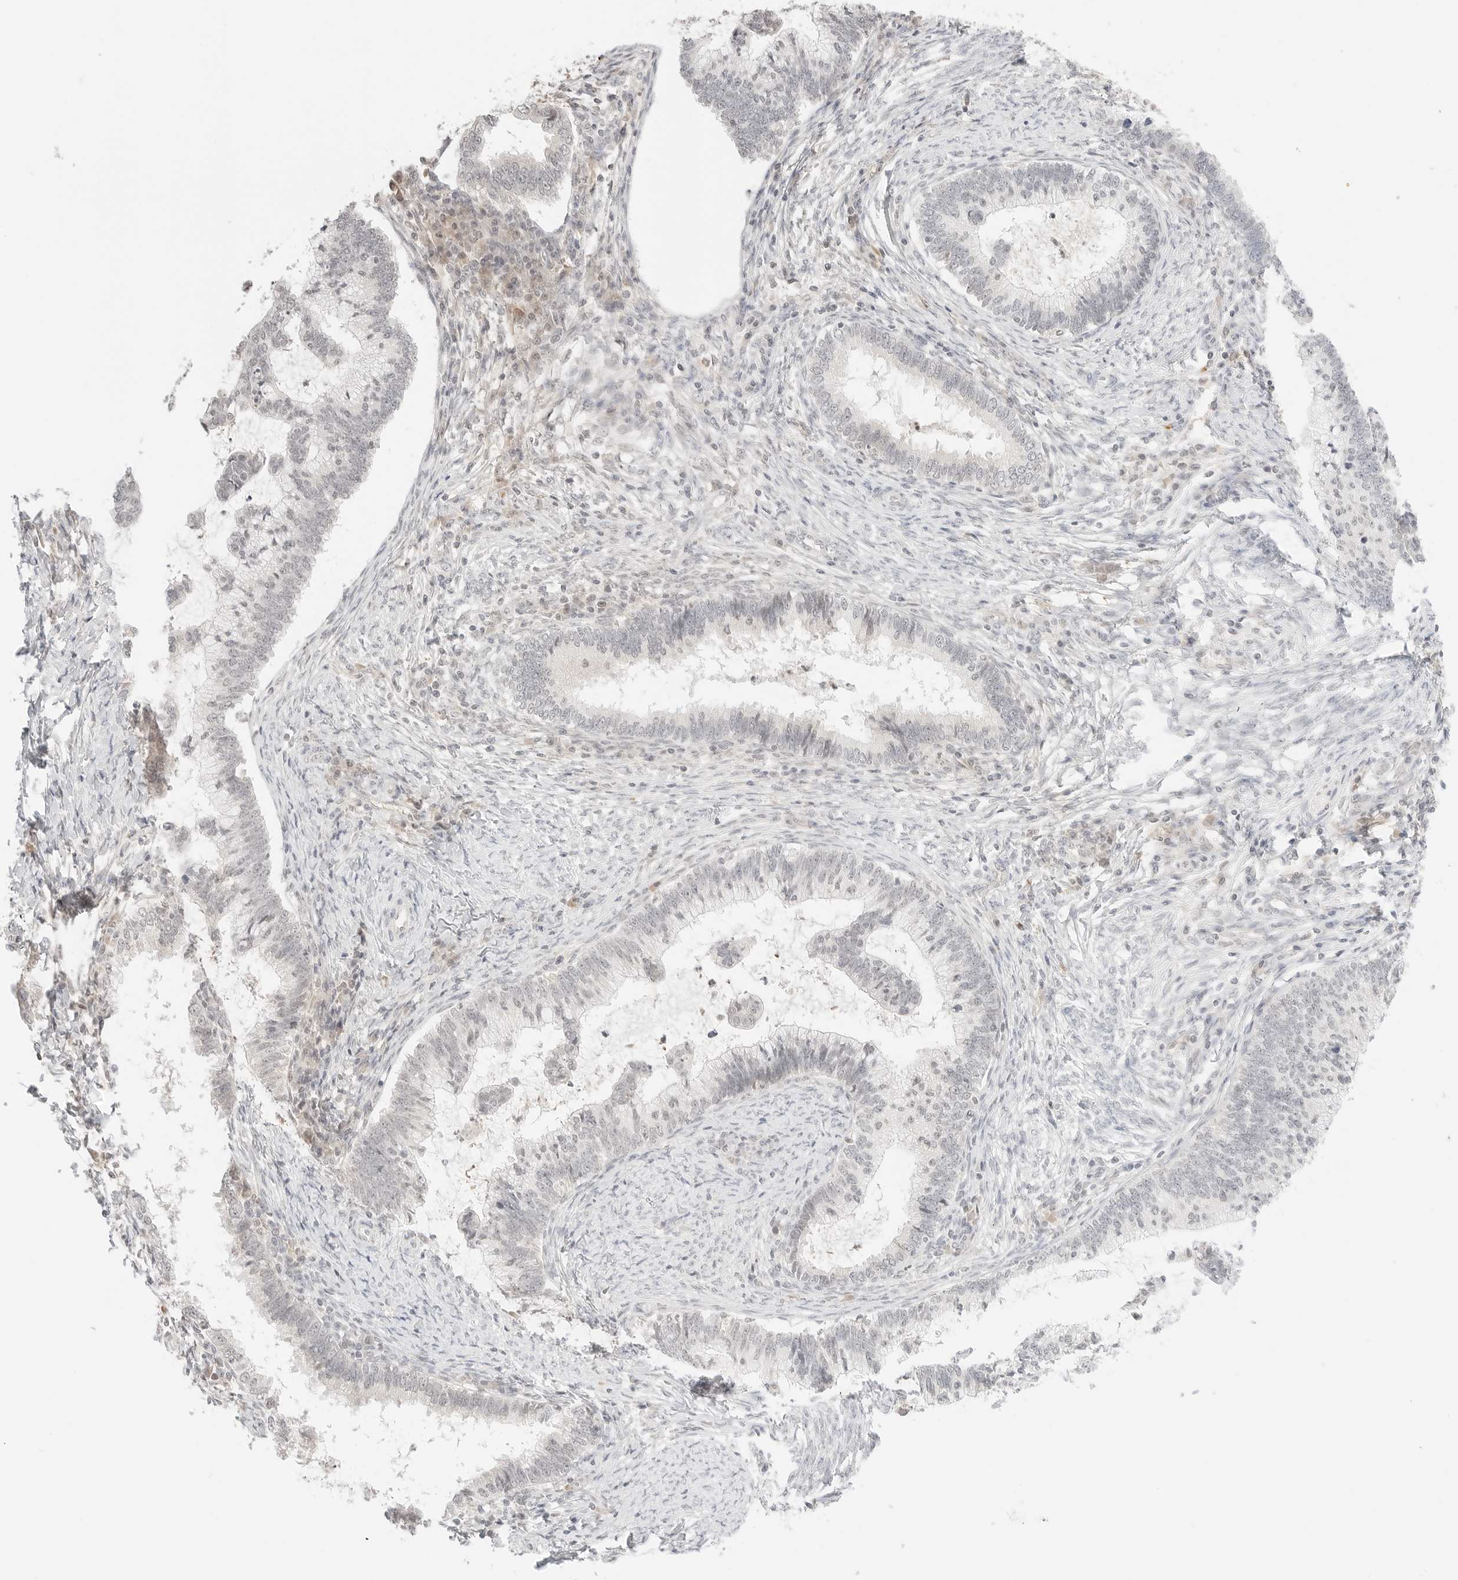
{"staining": {"intensity": "negative", "quantity": "none", "location": "none"}, "tissue": "cervical cancer", "cell_type": "Tumor cells", "image_type": "cancer", "snomed": [{"axis": "morphology", "description": "Adenocarcinoma, NOS"}, {"axis": "topography", "description": "Cervix"}], "caption": "Immunohistochemistry (IHC) photomicrograph of cervical adenocarcinoma stained for a protein (brown), which demonstrates no expression in tumor cells.", "gene": "RPS6KL1", "patient": {"sex": "female", "age": 36}}